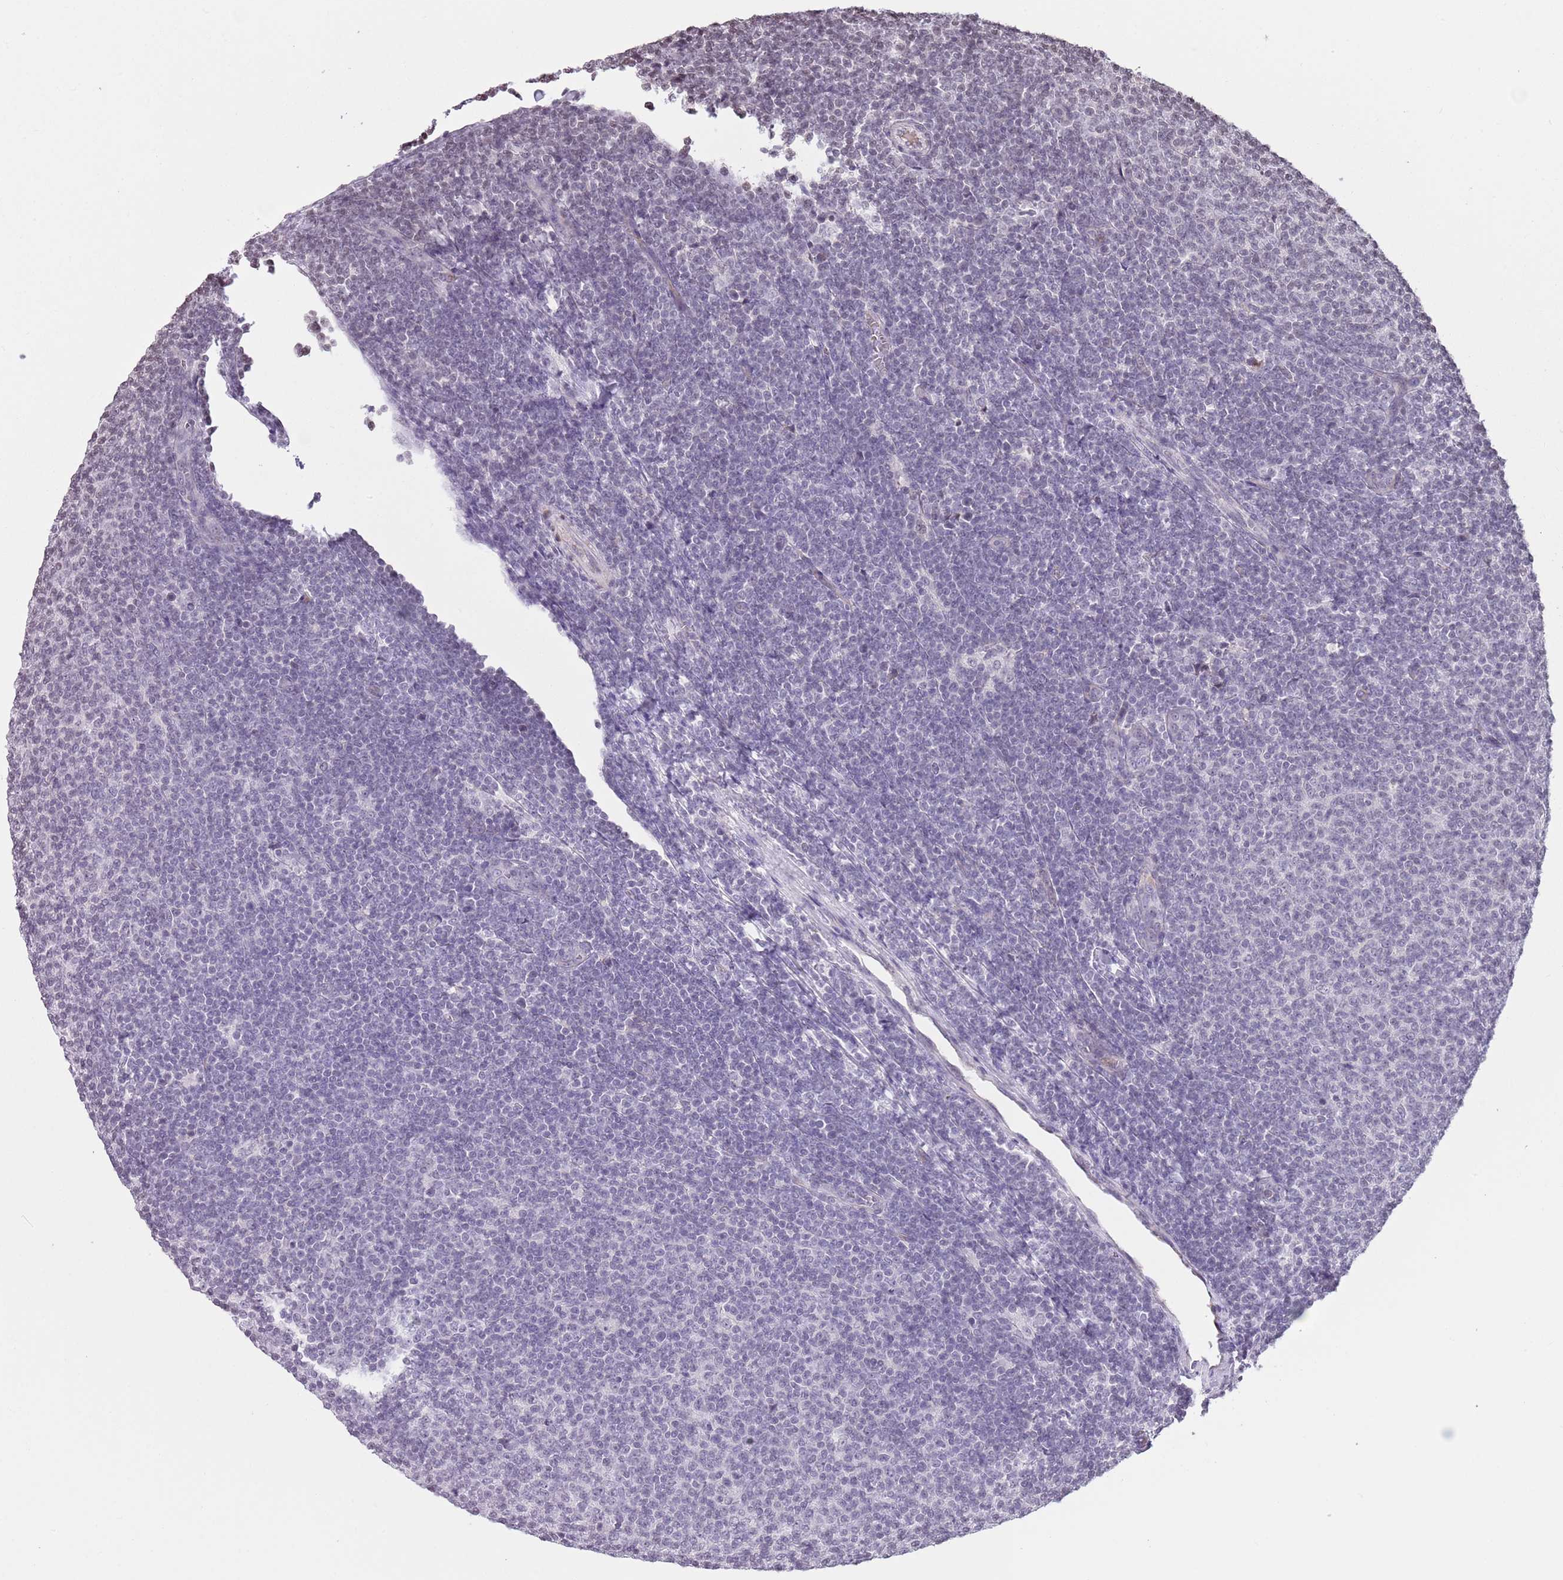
{"staining": {"intensity": "negative", "quantity": "none", "location": "none"}, "tissue": "lymphoma", "cell_type": "Tumor cells", "image_type": "cancer", "snomed": [{"axis": "morphology", "description": "Malignant lymphoma, non-Hodgkin's type, Low grade"}, {"axis": "topography", "description": "Lymph node"}], "caption": "A photomicrograph of low-grade malignant lymphoma, non-Hodgkin's type stained for a protein shows no brown staining in tumor cells.", "gene": "KPNA3", "patient": {"sex": "male", "age": 66}}